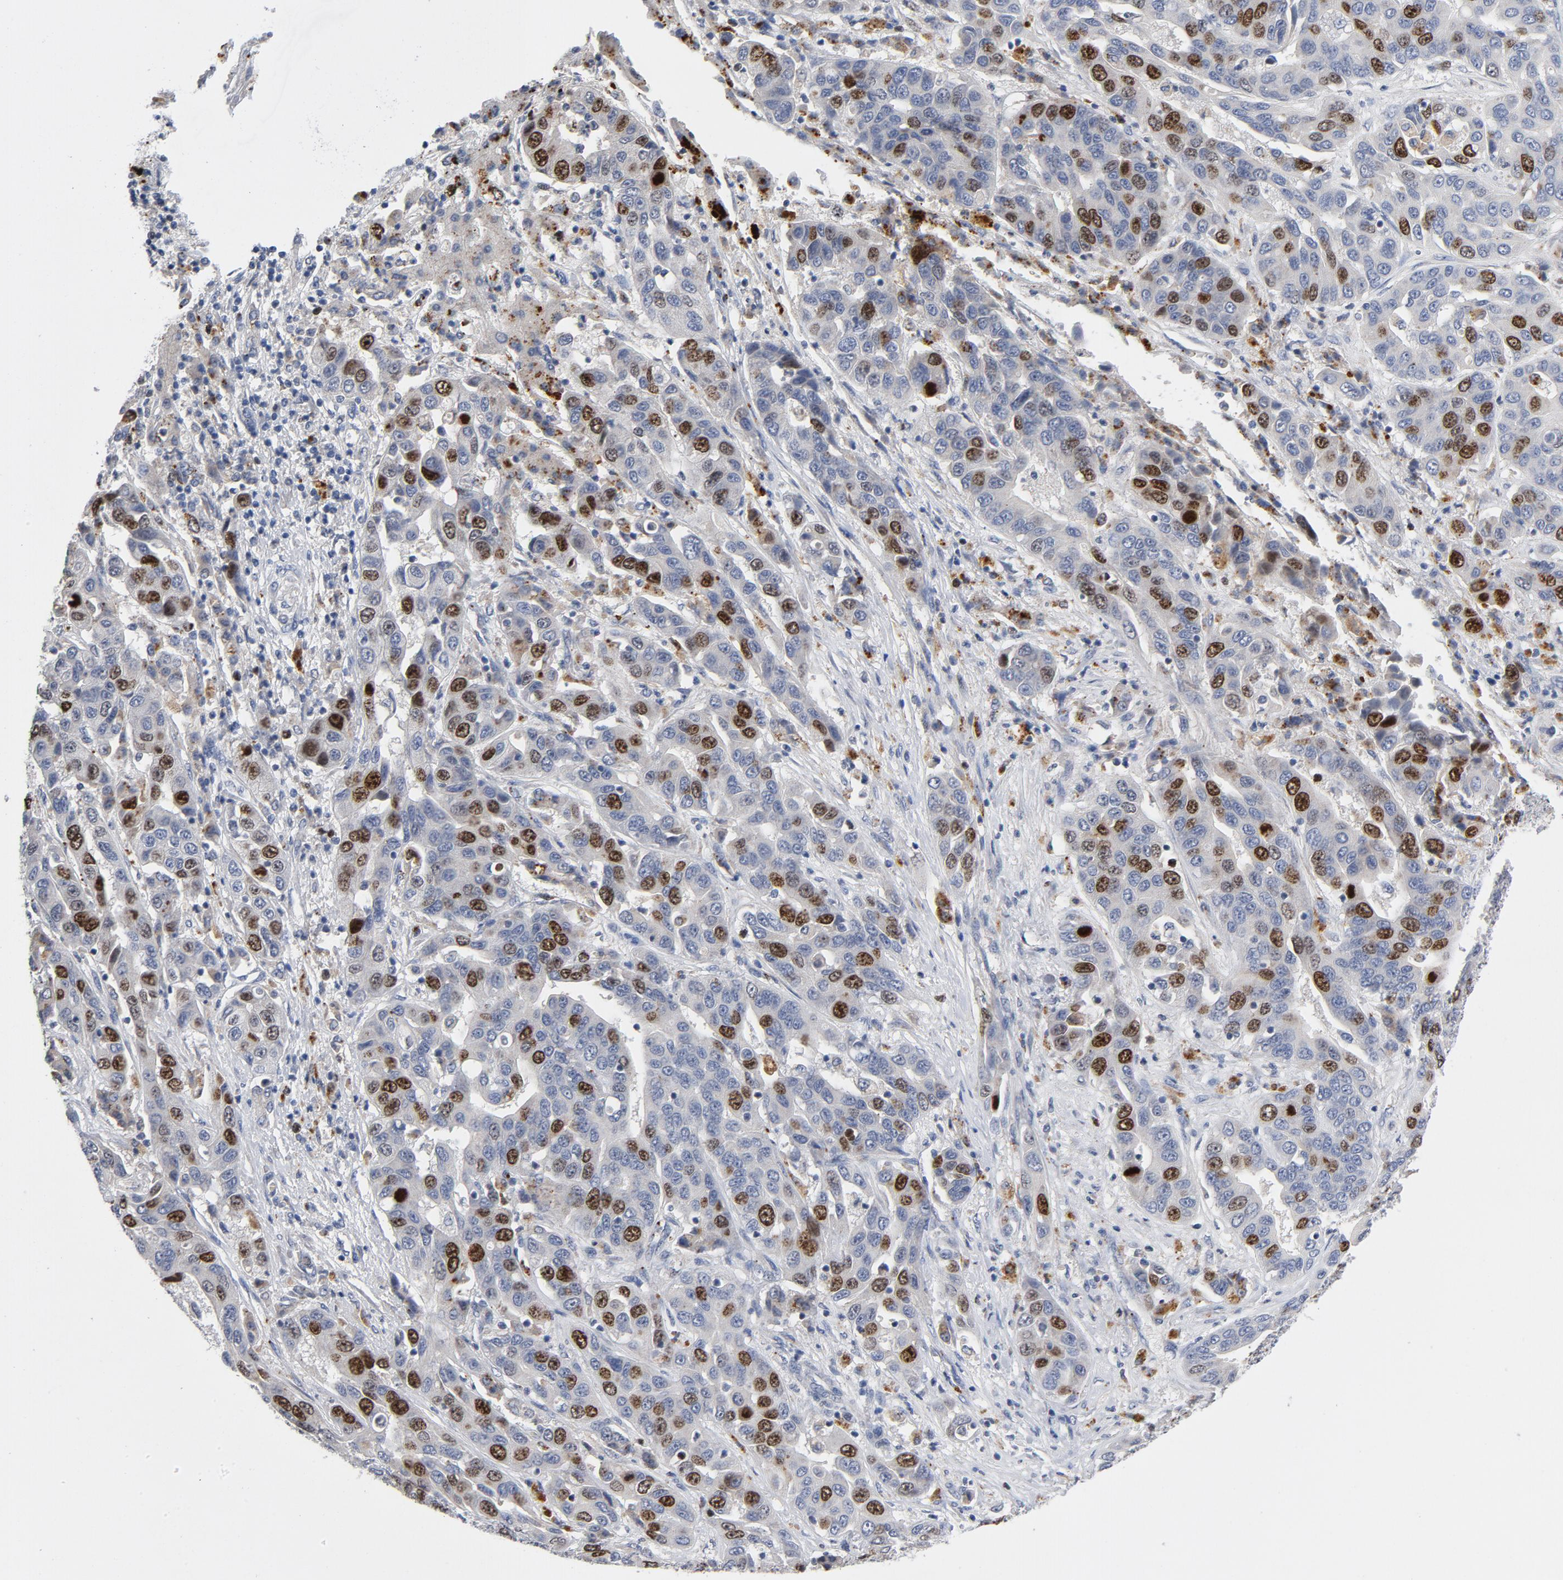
{"staining": {"intensity": "moderate", "quantity": "<25%", "location": "nuclear"}, "tissue": "liver cancer", "cell_type": "Tumor cells", "image_type": "cancer", "snomed": [{"axis": "morphology", "description": "Cholangiocarcinoma"}, {"axis": "topography", "description": "Liver"}], "caption": "Tumor cells display moderate nuclear expression in about <25% of cells in liver cancer (cholangiocarcinoma).", "gene": "BIRC5", "patient": {"sex": "female", "age": 52}}